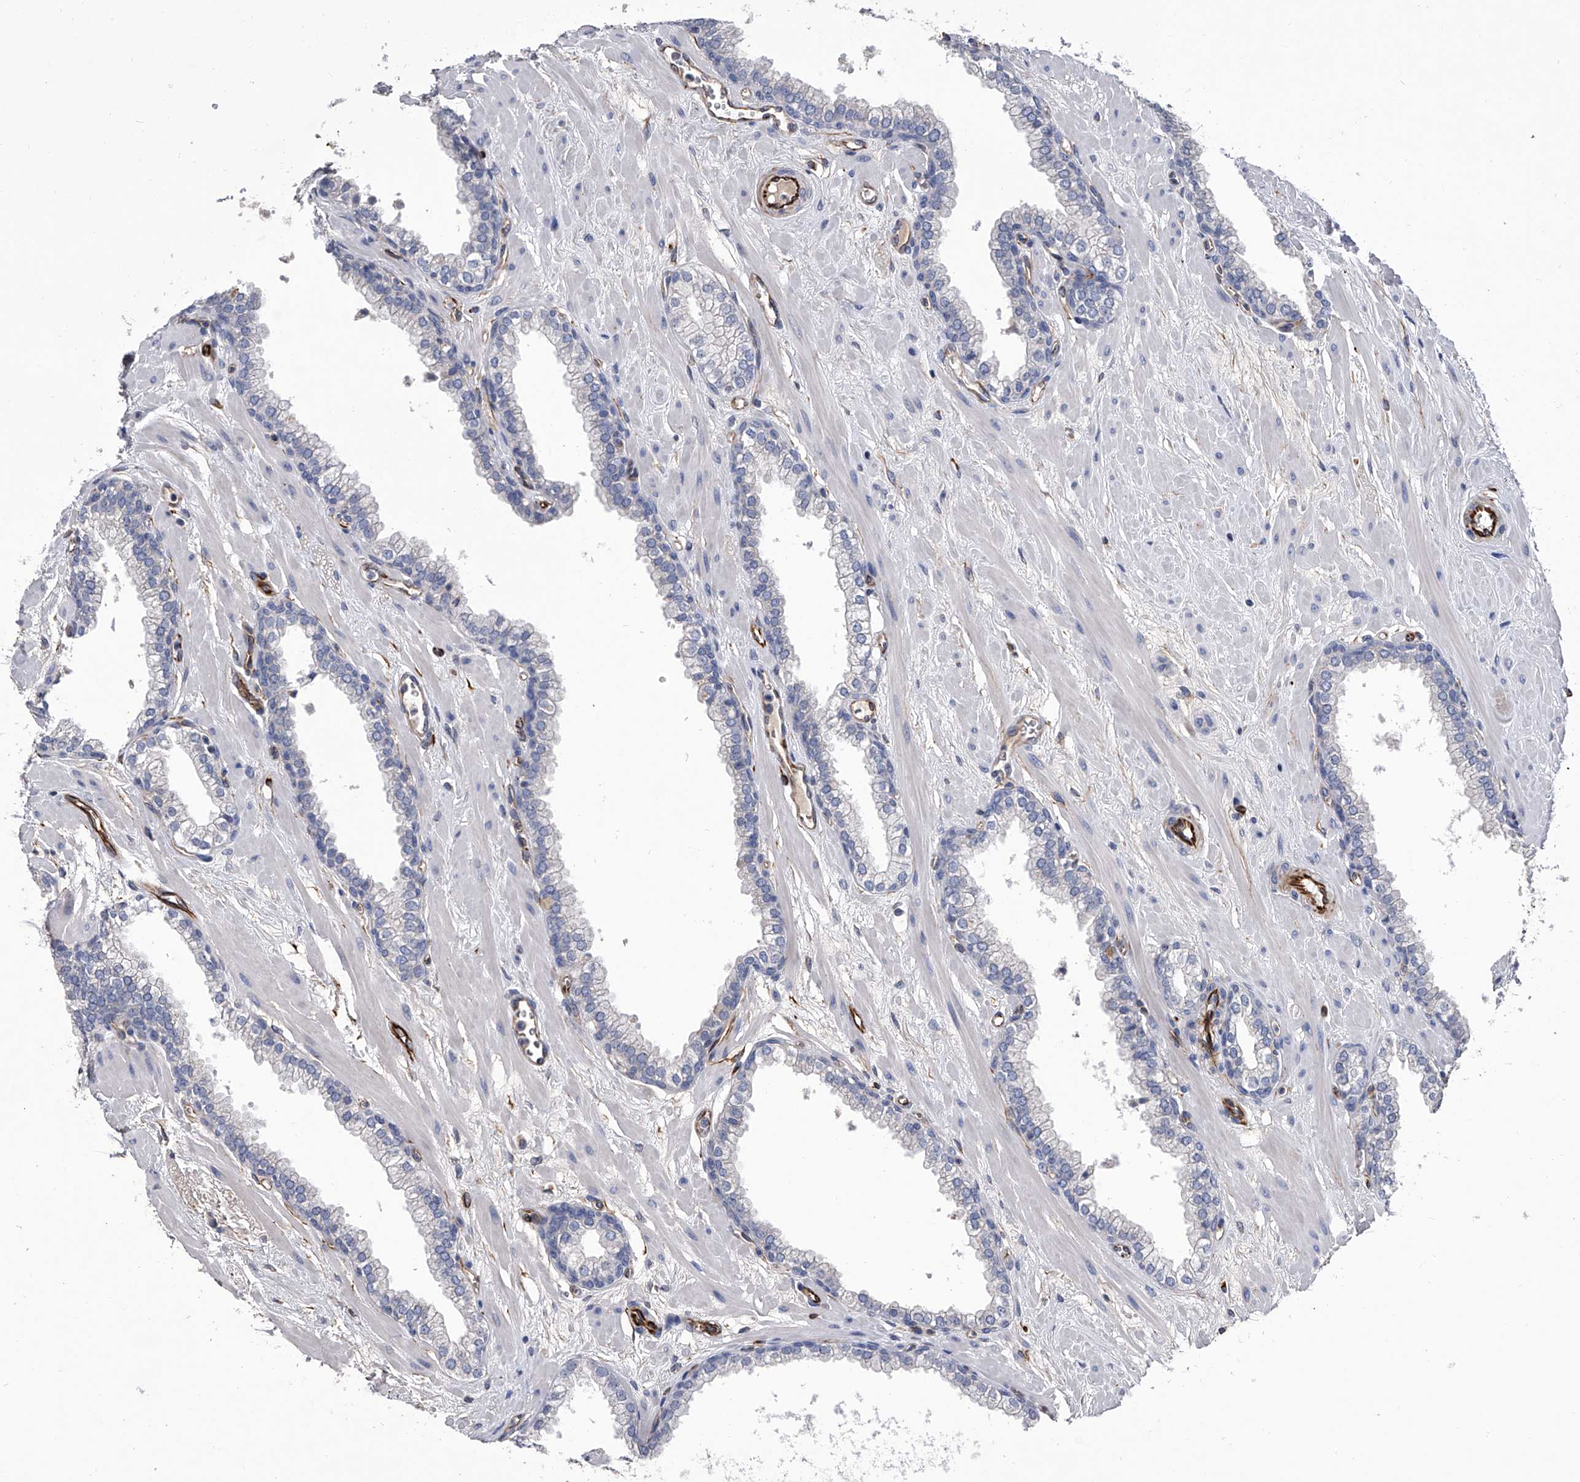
{"staining": {"intensity": "negative", "quantity": "none", "location": "none"}, "tissue": "prostate", "cell_type": "Glandular cells", "image_type": "normal", "snomed": [{"axis": "morphology", "description": "Normal tissue, NOS"}, {"axis": "morphology", "description": "Urothelial carcinoma, Low grade"}, {"axis": "topography", "description": "Urinary bladder"}, {"axis": "topography", "description": "Prostate"}], "caption": "IHC of unremarkable human prostate demonstrates no staining in glandular cells.", "gene": "EFCAB7", "patient": {"sex": "male", "age": 60}}